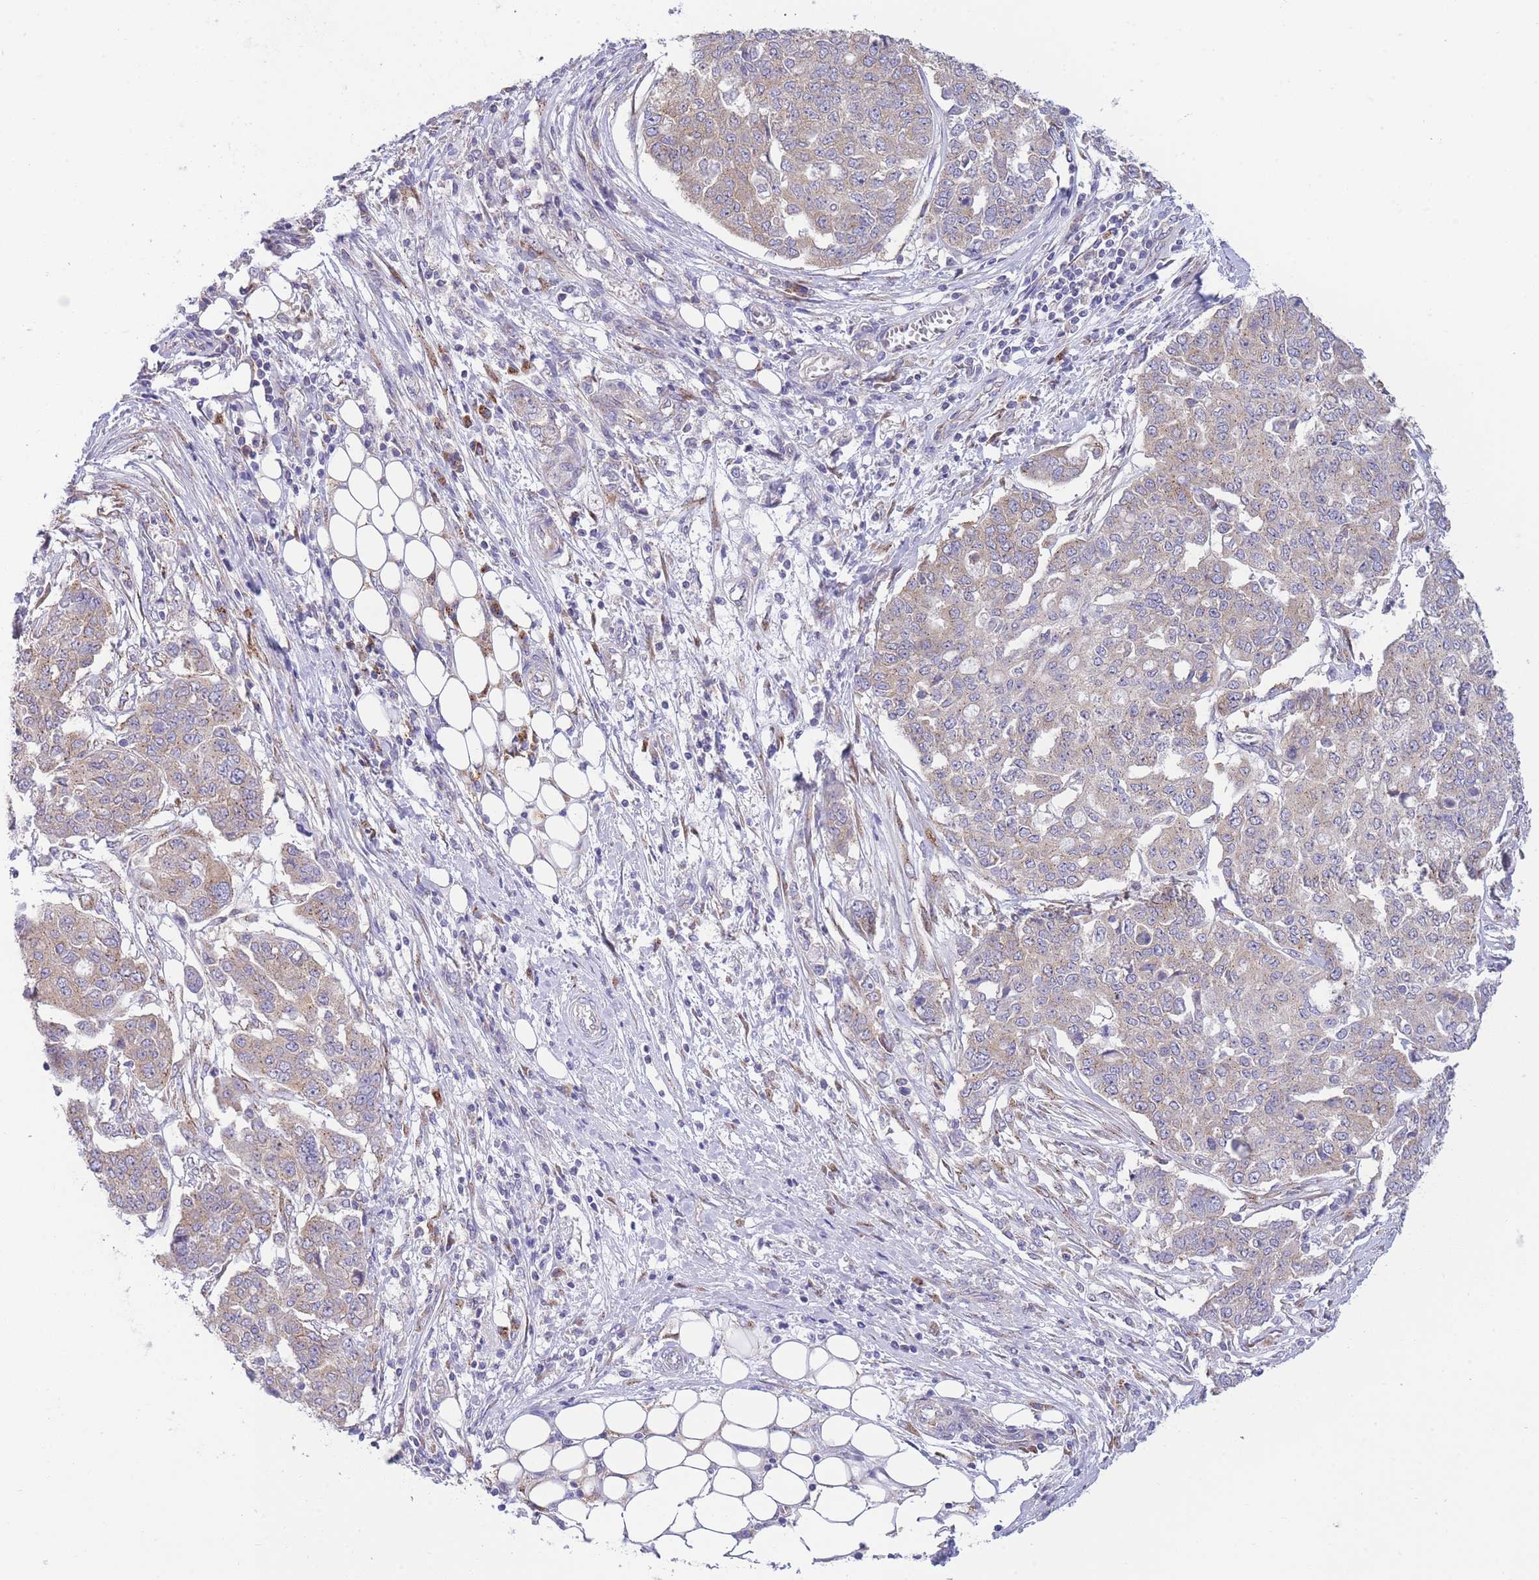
{"staining": {"intensity": "moderate", "quantity": "<25%", "location": "cytoplasmic/membranous"}, "tissue": "ovarian cancer", "cell_type": "Tumor cells", "image_type": "cancer", "snomed": [{"axis": "morphology", "description": "Cystadenocarcinoma, serous, NOS"}, {"axis": "topography", "description": "Soft tissue"}, {"axis": "topography", "description": "Ovary"}], "caption": "Immunohistochemical staining of human ovarian serous cystadenocarcinoma reveals low levels of moderate cytoplasmic/membranous protein positivity in about <25% of tumor cells.", "gene": "COPG2", "patient": {"sex": "female", "age": 57}}